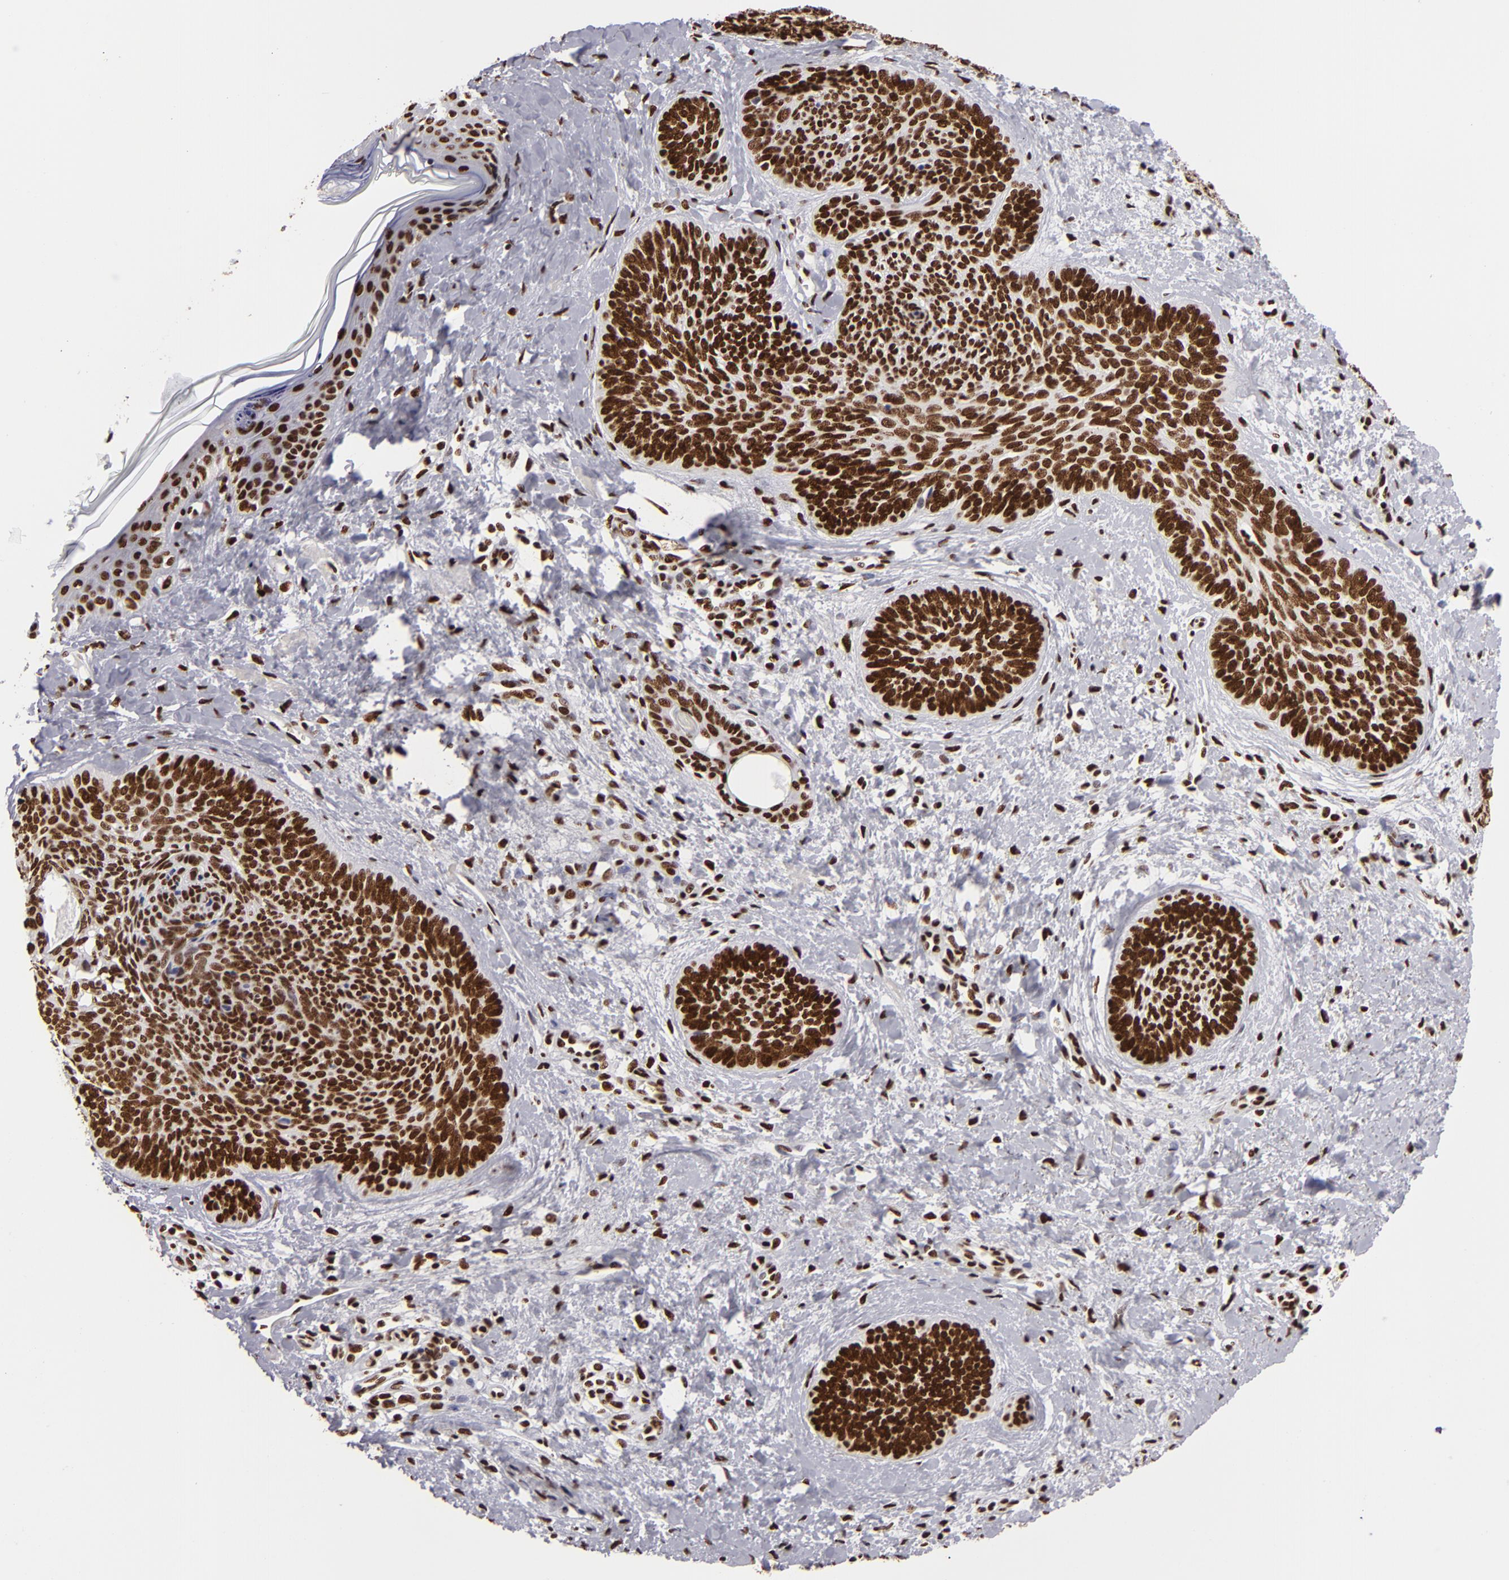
{"staining": {"intensity": "strong", "quantity": ">75%", "location": "nuclear"}, "tissue": "skin cancer", "cell_type": "Tumor cells", "image_type": "cancer", "snomed": [{"axis": "morphology", "description": "Basal cell carcinoma"}, {"axis": "topography", "description": "Skin"}], "caption": "Immunohistochemistry (IHC) micrograph of neoplastic tissue: human skin cancer stained using immunohistochemistry (IHC) reveals high levels of strong protein expression localized specifically in the nuclear of tumor cells, appearing as a nuclear brown color.", "gene": "SAFB", "patient": {"sex": "female", "age": 81}}